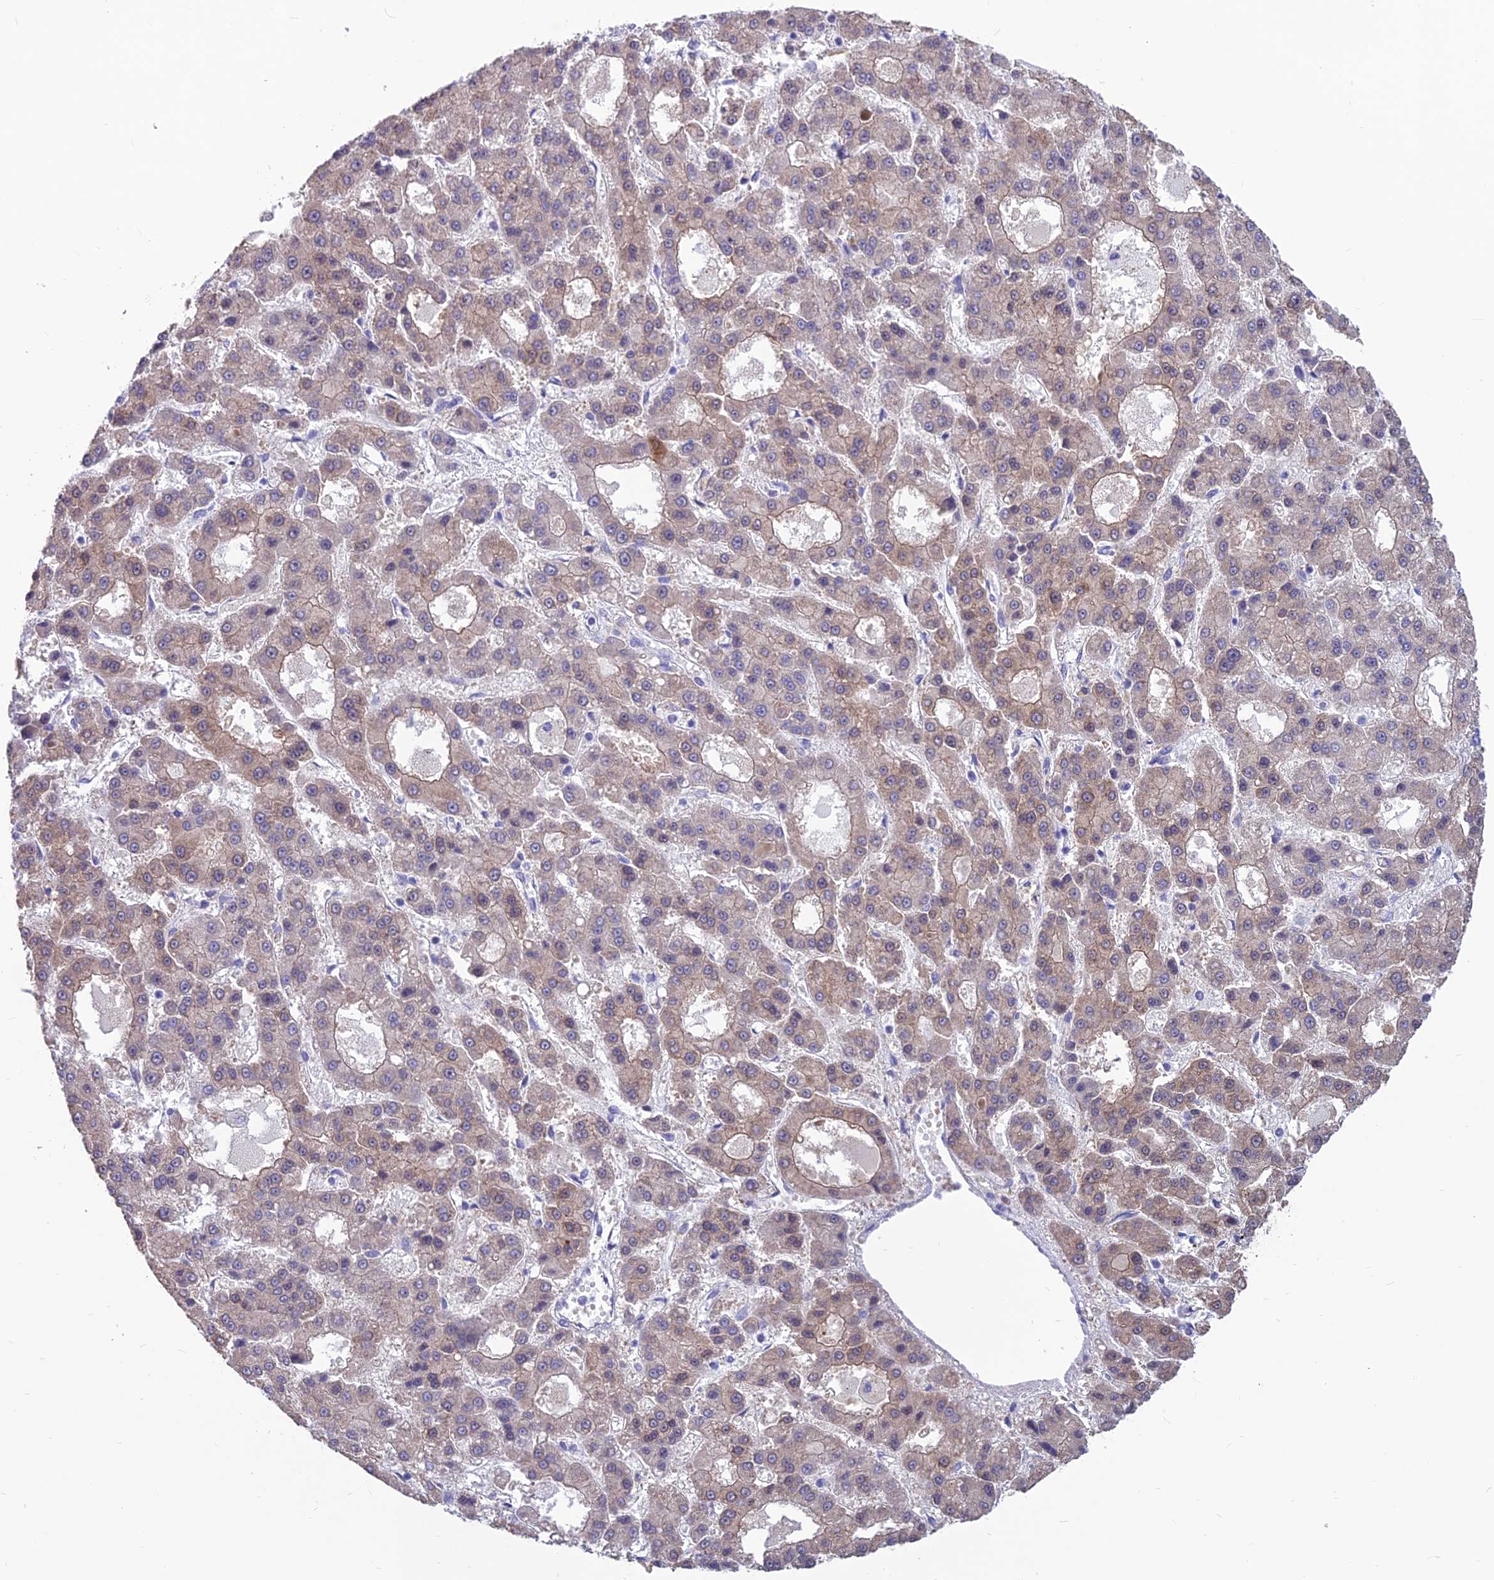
{"staining": {"intensity": "weak", "quantity": "25%-75%", "location": "cytoplasmic/membranous"}, "tissue": "liver cancer", "cell_type": "Tumor cells", "image_type": "cancer", "snomed": [{"axis": "morphology", "description": "Carcinoma, Hepatocellular, NOS"}, {"axis": "topography", "description": "Liver"}], "caption": "Weak cytoplasmic/membranous protein expression is appreciated in about 25%-75% of tumor cells in liver cancer (hepatocellular carcinoma). (brown staining indicates protein expression, while blue staining denotes nuclei).", "gene": "BHMT2", "patient": {"sex": "male", "age": 70}}